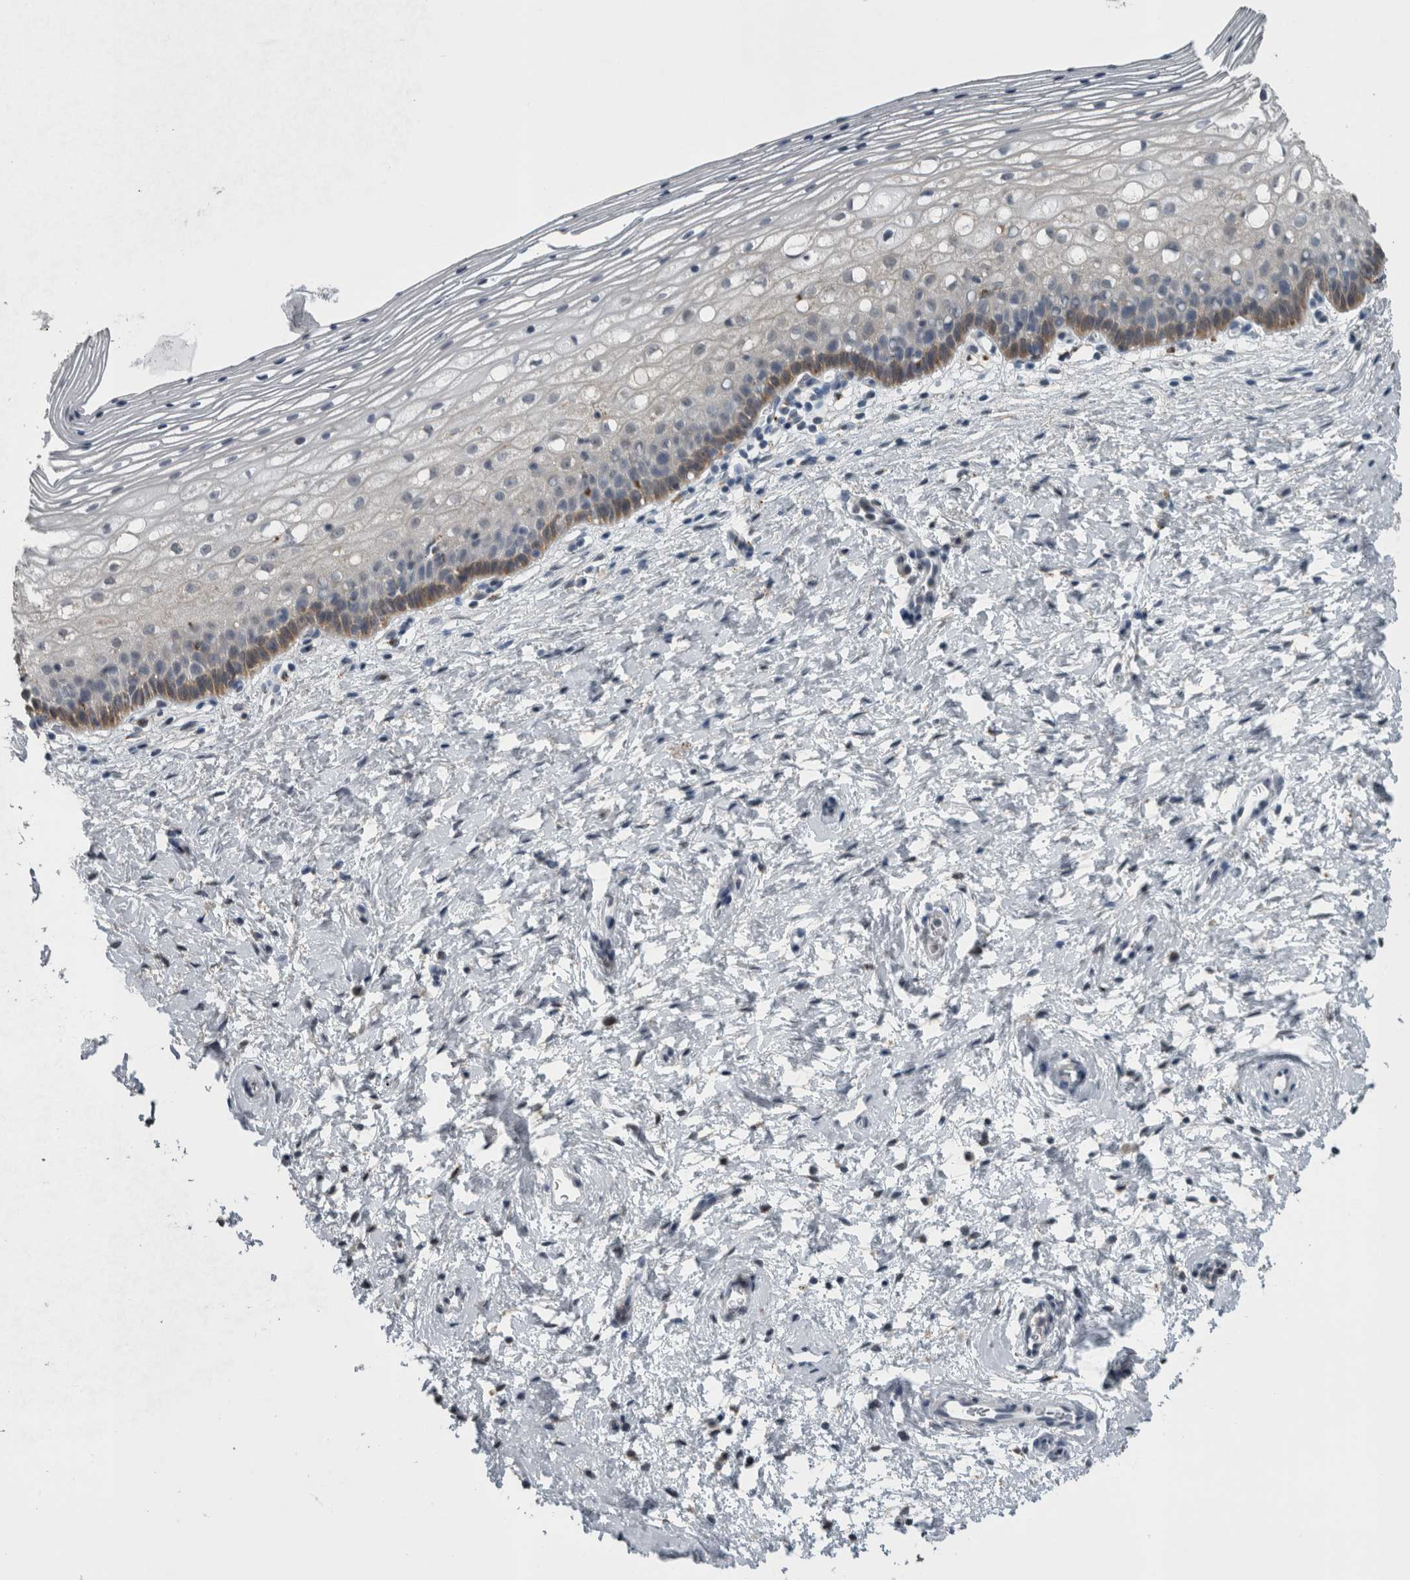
{"staining": {"intensity": "moderate", "quantity": "<25%", "location": "cytoplasmic/membranous"}, "tissue": "cervix", "cell_type": "Squamous epithelial cells", "image_type": "normal", "snomed": [{"axis": "morphology", "description": "Normal tissue, NOS"}, {"axis": "topography", "description": "Cervix"}], "caption": "Cervix was stained to show a protein in brown. There is low levels of moderate cytoplasmic/membranous expression in about <25% of squamous epithelial cells. Using DAB (3,3'-diaminobenzidine) (brown) and hematoxylin (blue) stains, captured at high magnification using brightfield microscopy.", "gene": "ACSF2", "patient": {"sex": "female", "age": 72}}